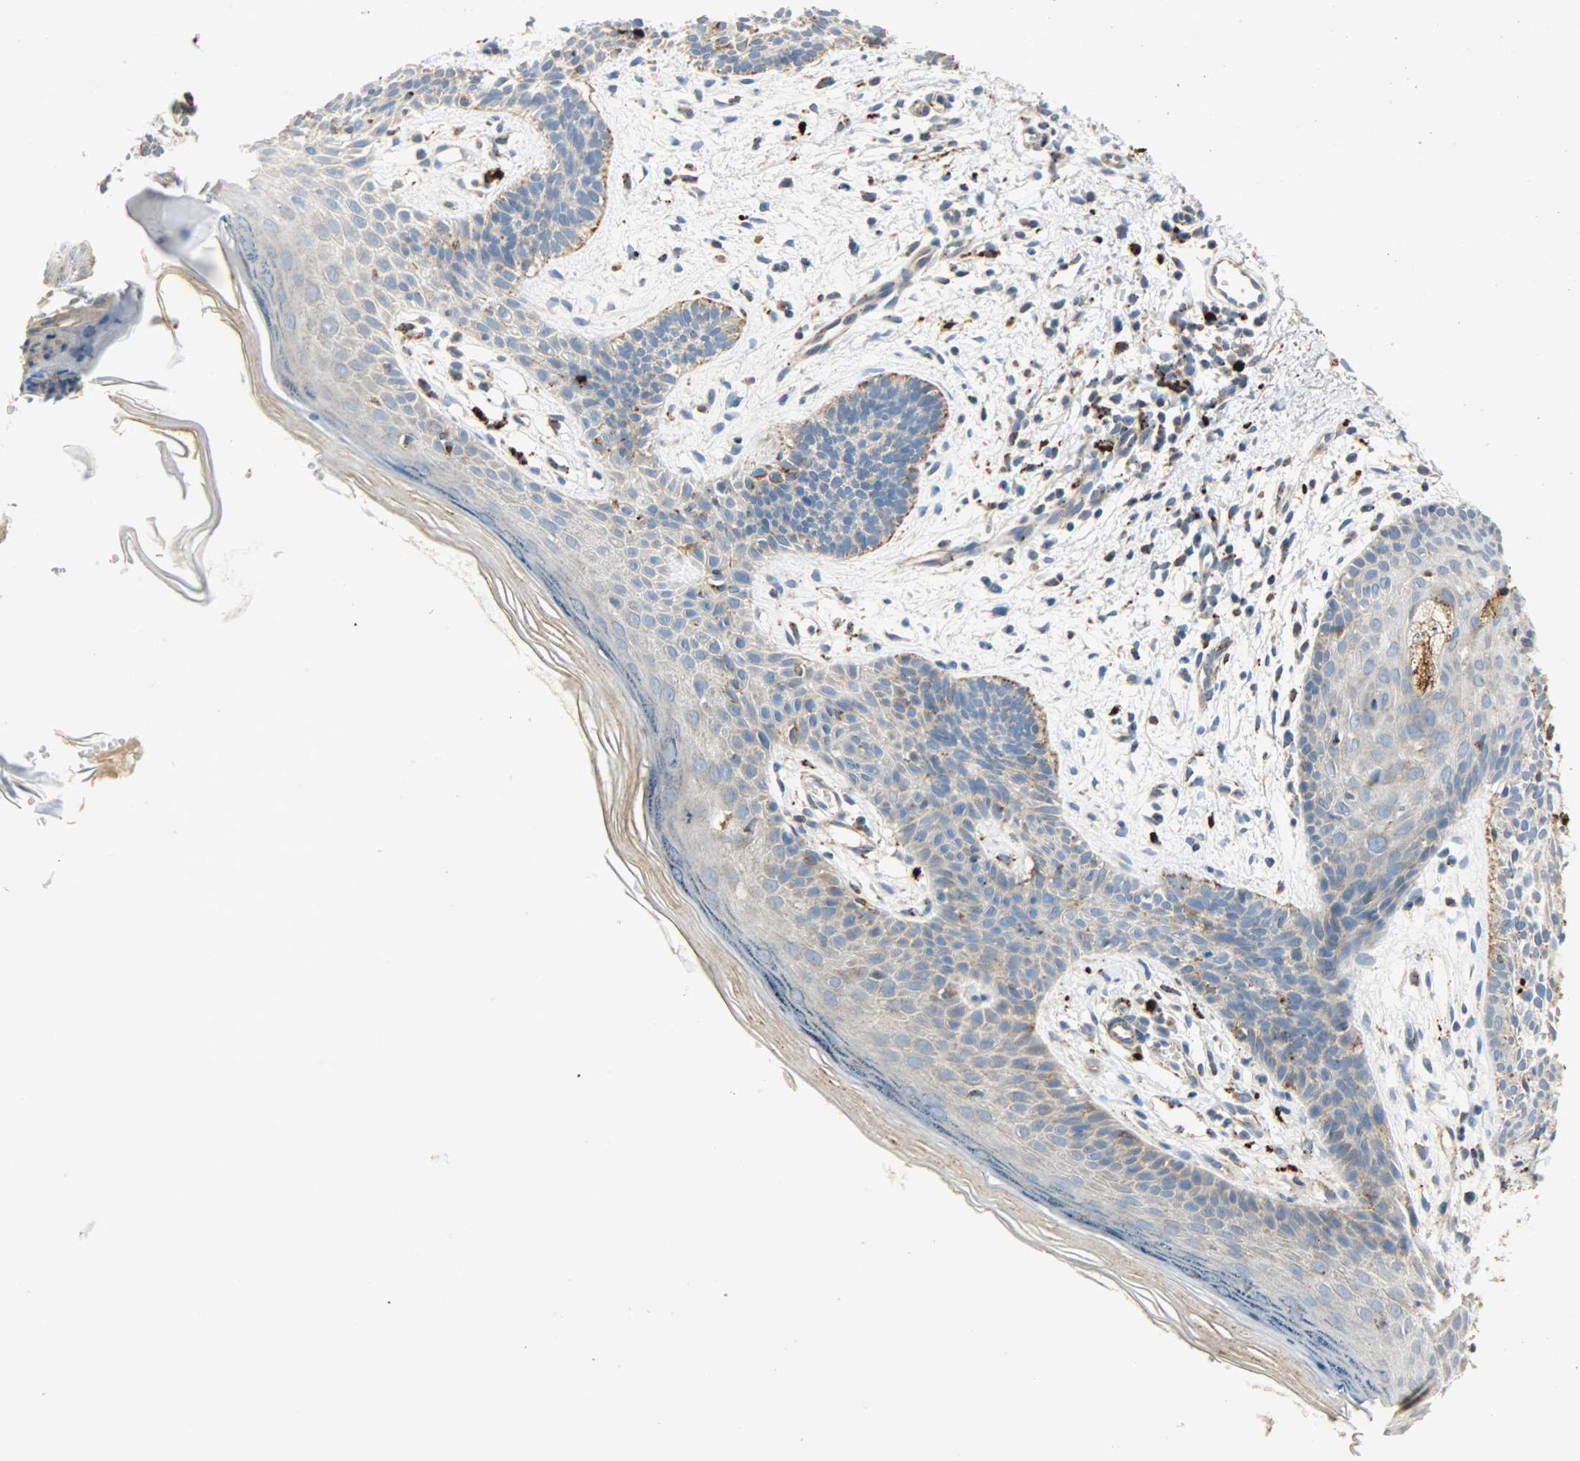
{"staining": {"intensity": "moderate", "quantity": "25%-75%", "location": "cytoplasmic/membranous"}, "tissue": "skin cancer", "cell_type": "Tumor cells", "image_type": "cancer", "snomed": [{"axis": "morphology", "description": "Normal tissue, NOS"}, {"axis": "morphology", "description": "Basal cell carcinoma"}, {"axis": "topography", "description": "Skin"}], "caption": "IHC micrograph of neoplastic tissue: human skin basal cell carcinoma stained using immunohistochemistry reveals medium levels of moderate protein expression localized specifically in the cytoplasmic/membranous of tumor cells, appearing as a cytoplasmic/membranous brown color.", "gene": "ASAH1", "patient": {"sex": "female", "age": 69}}